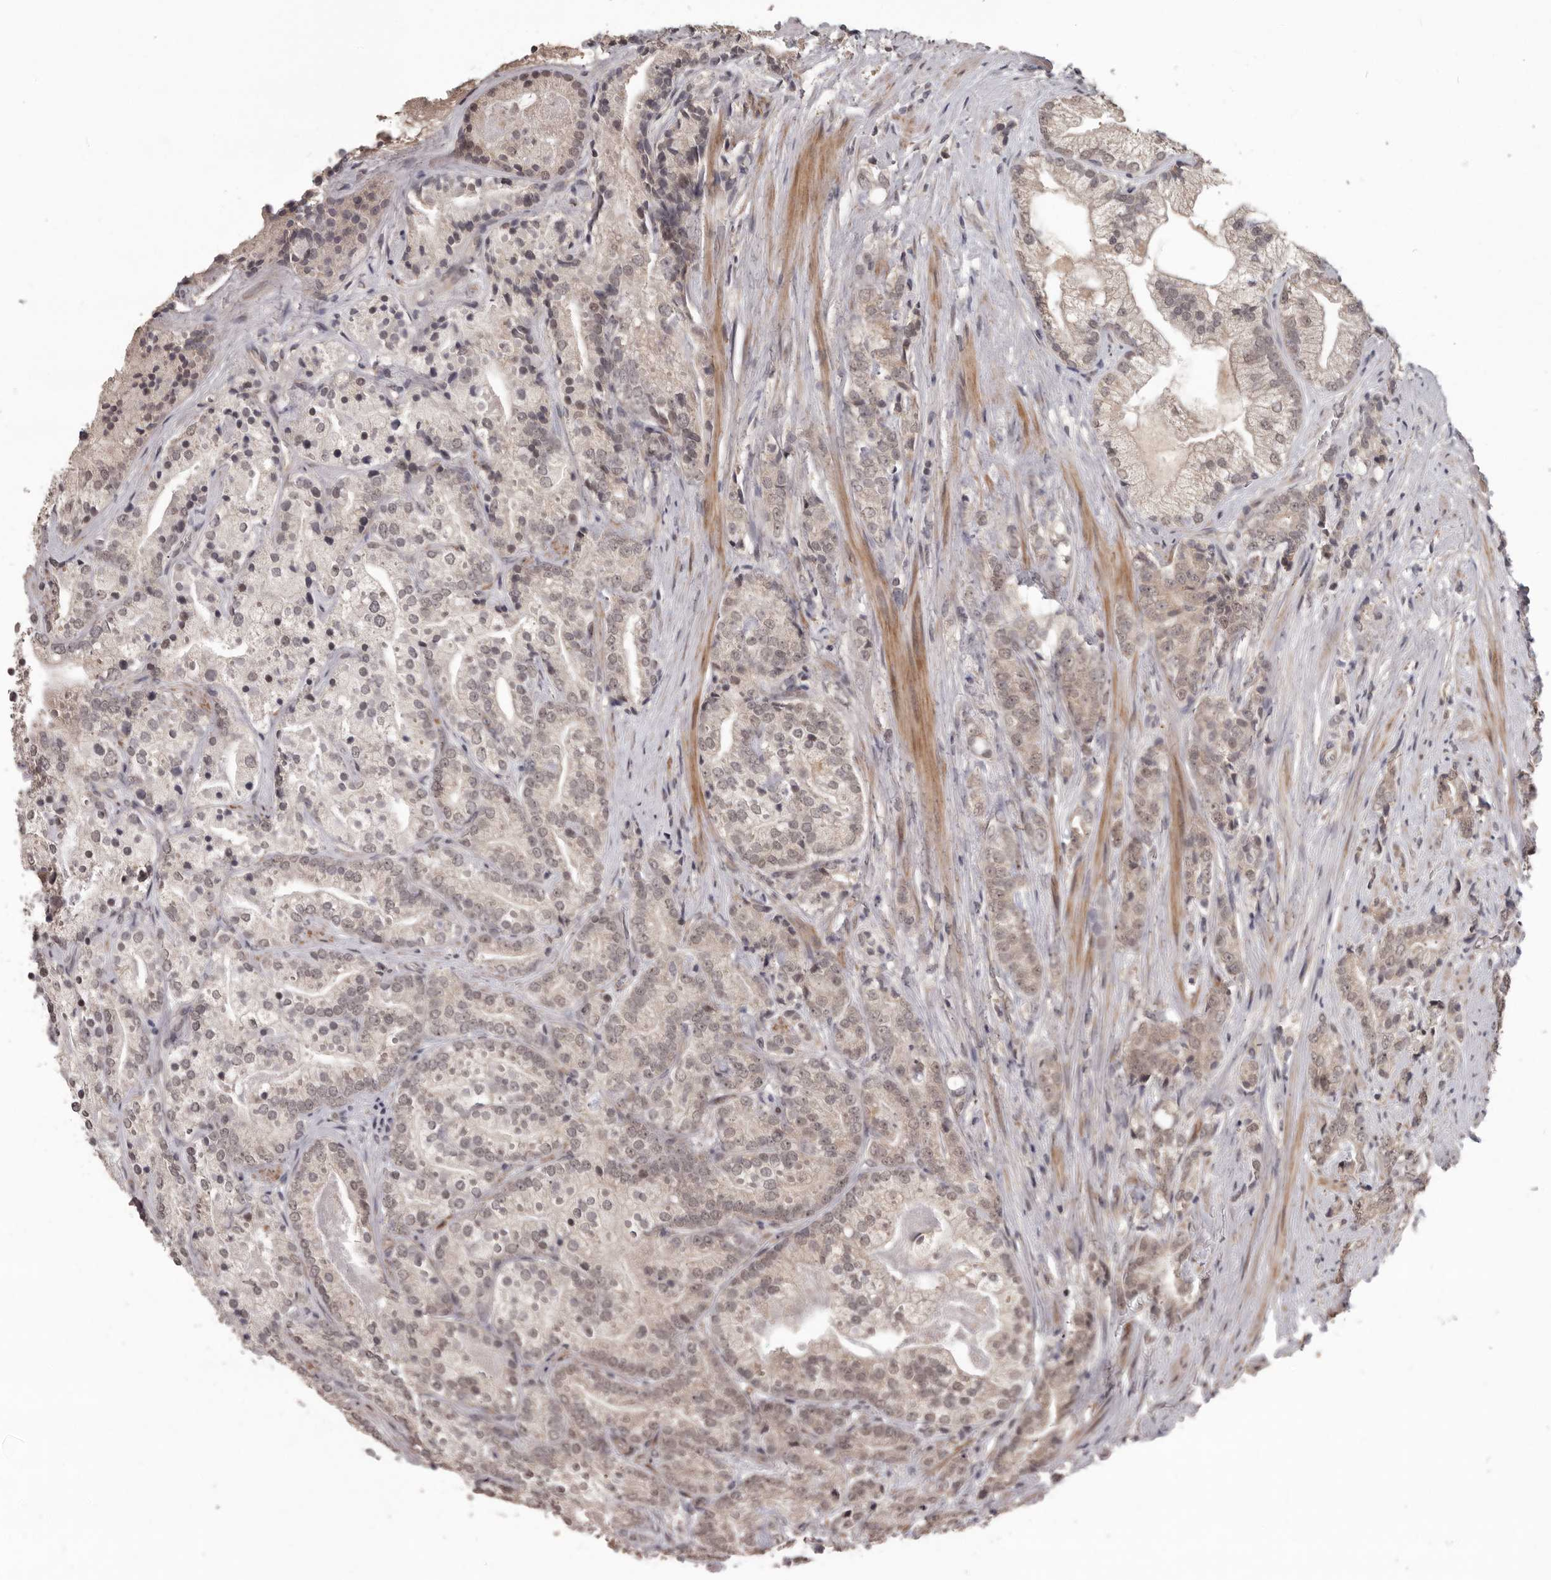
{"staining": {"intensity": "weak", "quantity": ">75%", "location": "nuclear"}, "tissue": "prostate cancer", "cell_type": "Tumor cells", "image_type": "cancer", "snomed": [{"axis": "morphology", "description": "Adenocarcinoma, High grade"}, {"axis": "topography", "description": "Prostate"}], "caption": "A photomicrograph of human prostate cancer (adenocarcinoma (high-grade)) stained for a protein demonstrates weak nuclear brown staining in tumor cells.", "gene": "ZFP14", "patient": {"sex": "male", "age": 57}}